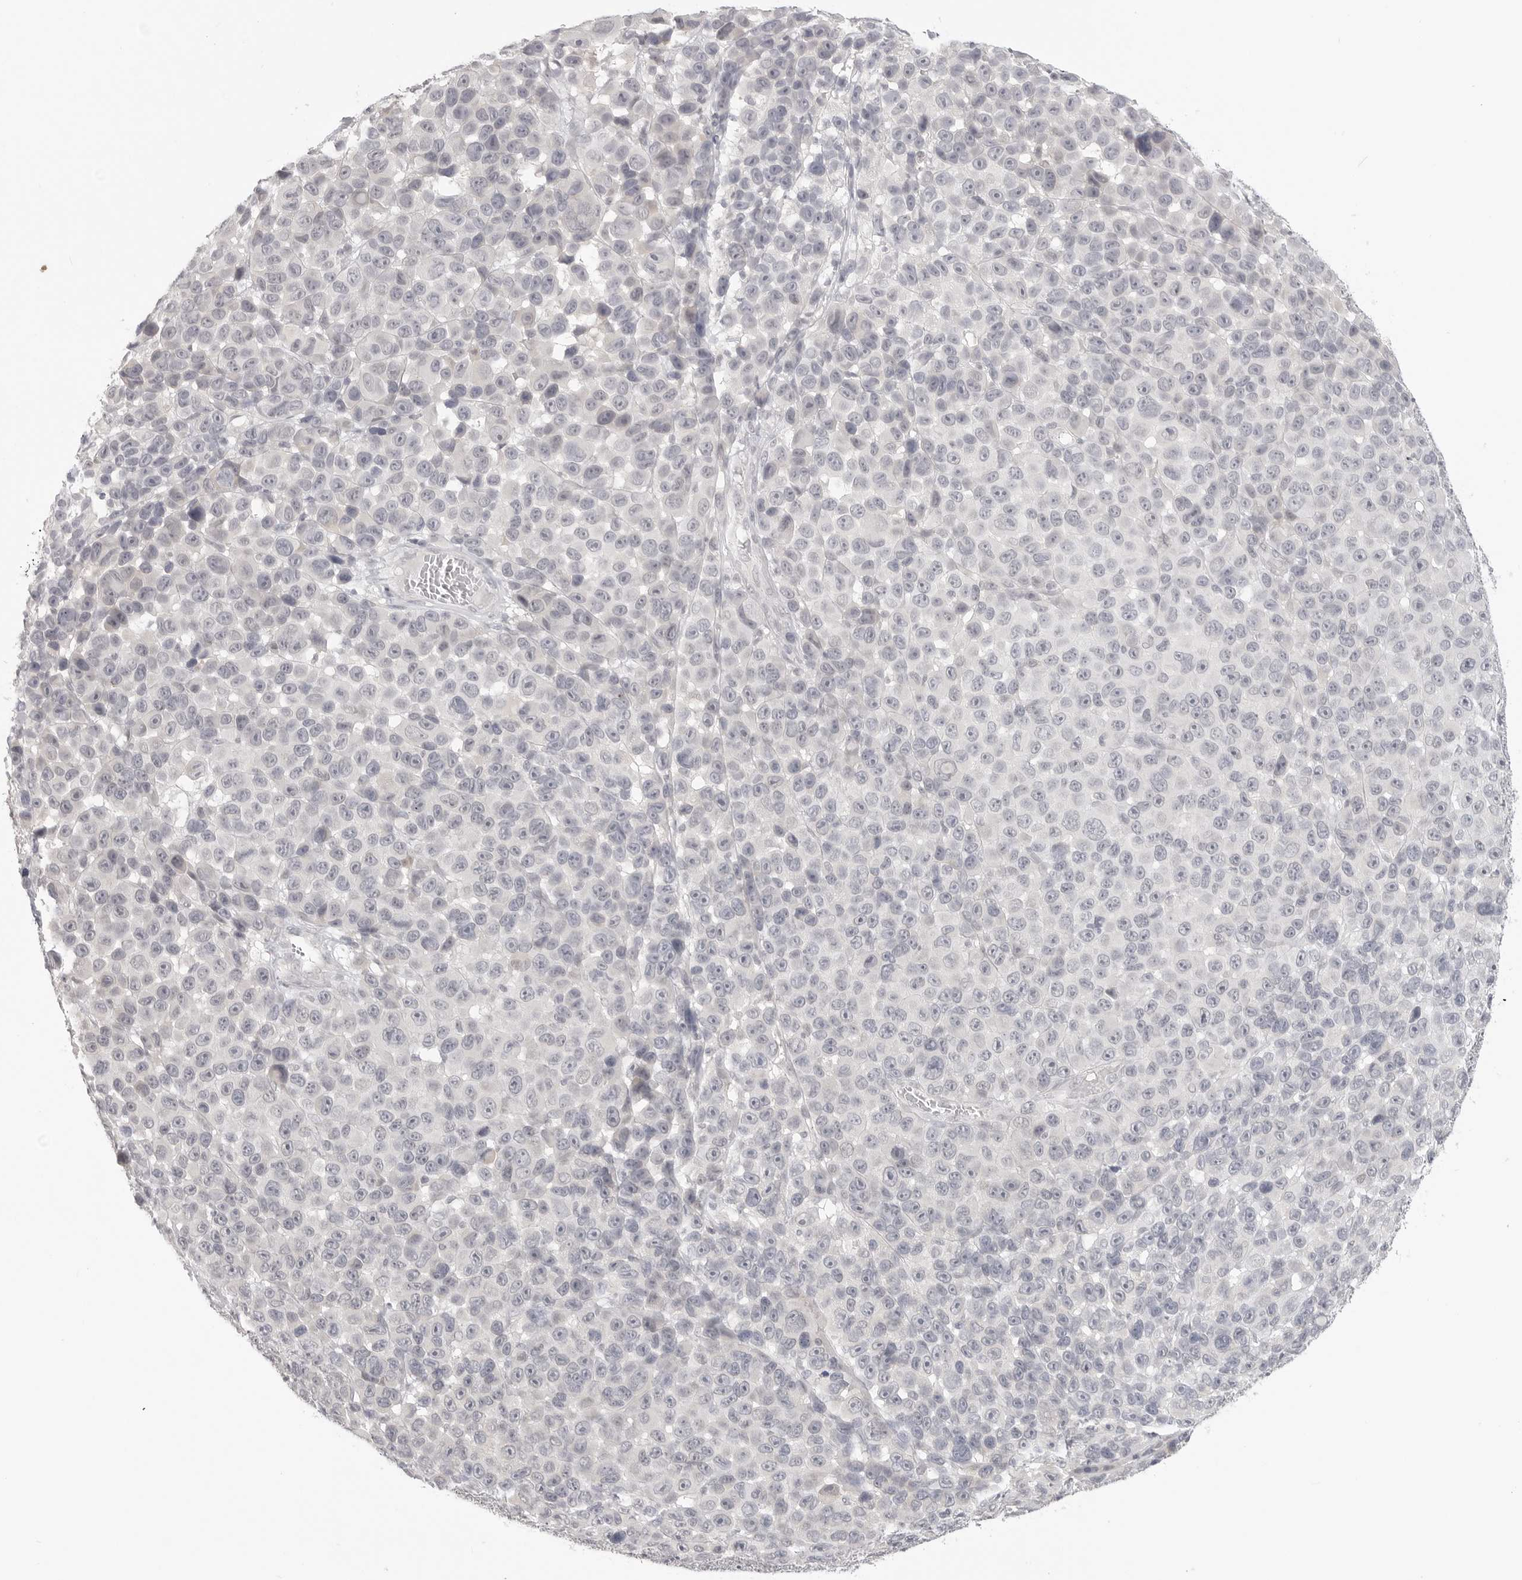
{"staining": {"intensity": "negative", "quantity": "none", "location": "none"}, "tissue": "melanoma", "cell_type": "Tumor cells", "image_type": "cancer", "snomed": [{"axis": "morphology", "description": "Malignant melanoma, NOS"}, {"axis": "topography", "description": "Skin"}], "caption": "Protein analysis of melanoma shows no significant expression in tumor cells.", "gene": "KLK11", "patient": {"sex": "male", "age": 53}}